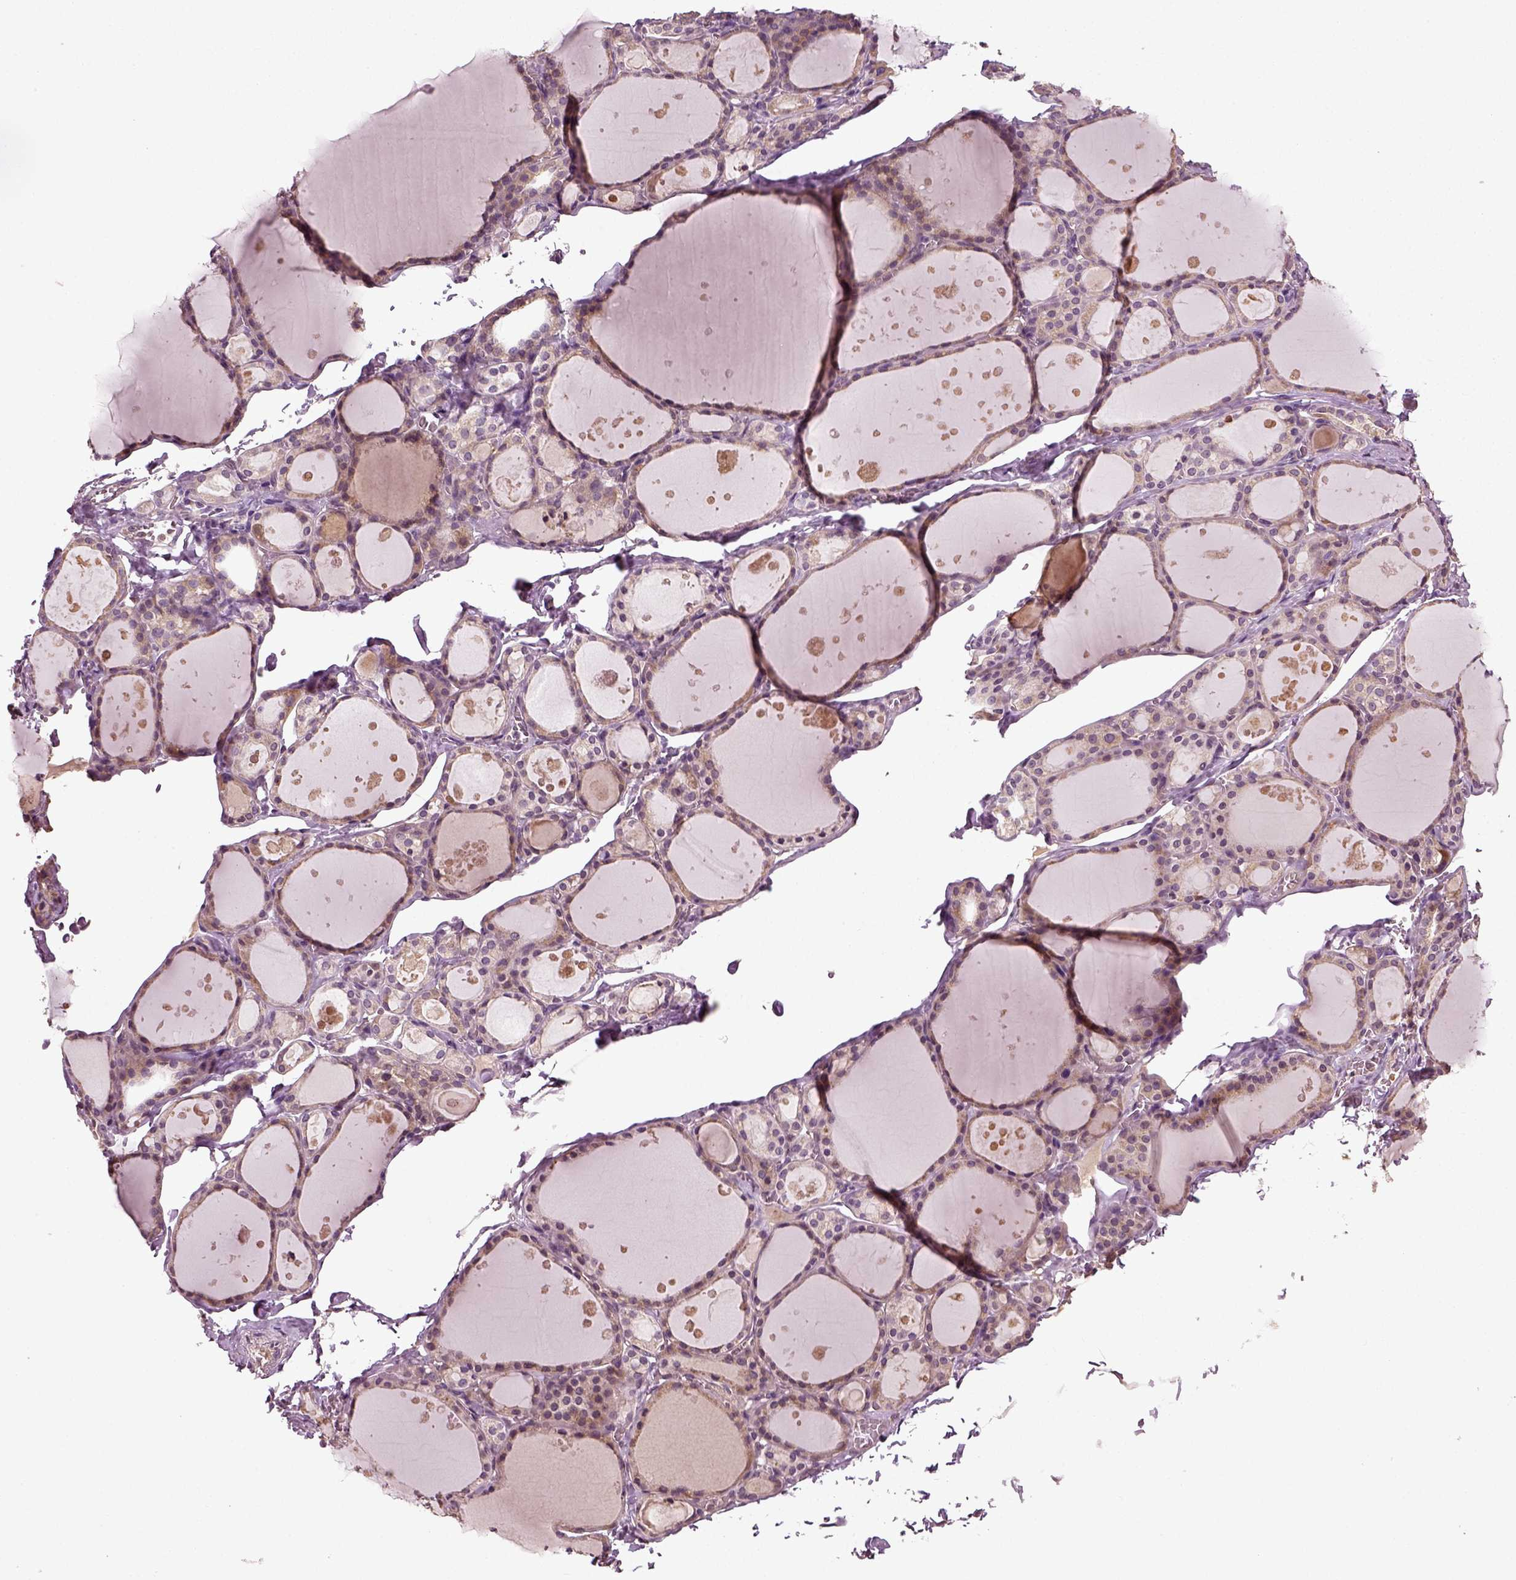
{"staining": {"intensity": "weak", "quantity": ">75%", "location": "cytoplasmic/membranous"}, "tissue": "thyroid gland", "cell_type": "Glandular cells", "image_type": "normal", "snomed": [{"axis": "morphology", "description": "Normal tissue, NOS"}, {"axis": "topography", "description": "Thyroid gland"}], "caption": "Unremarkable thyroid gland demonstrates weak cytoplasmic/membranous expression in about >75% of glandular cells.", "gene": "ERV3", "patient": {"sex": "male", "age": 68}}